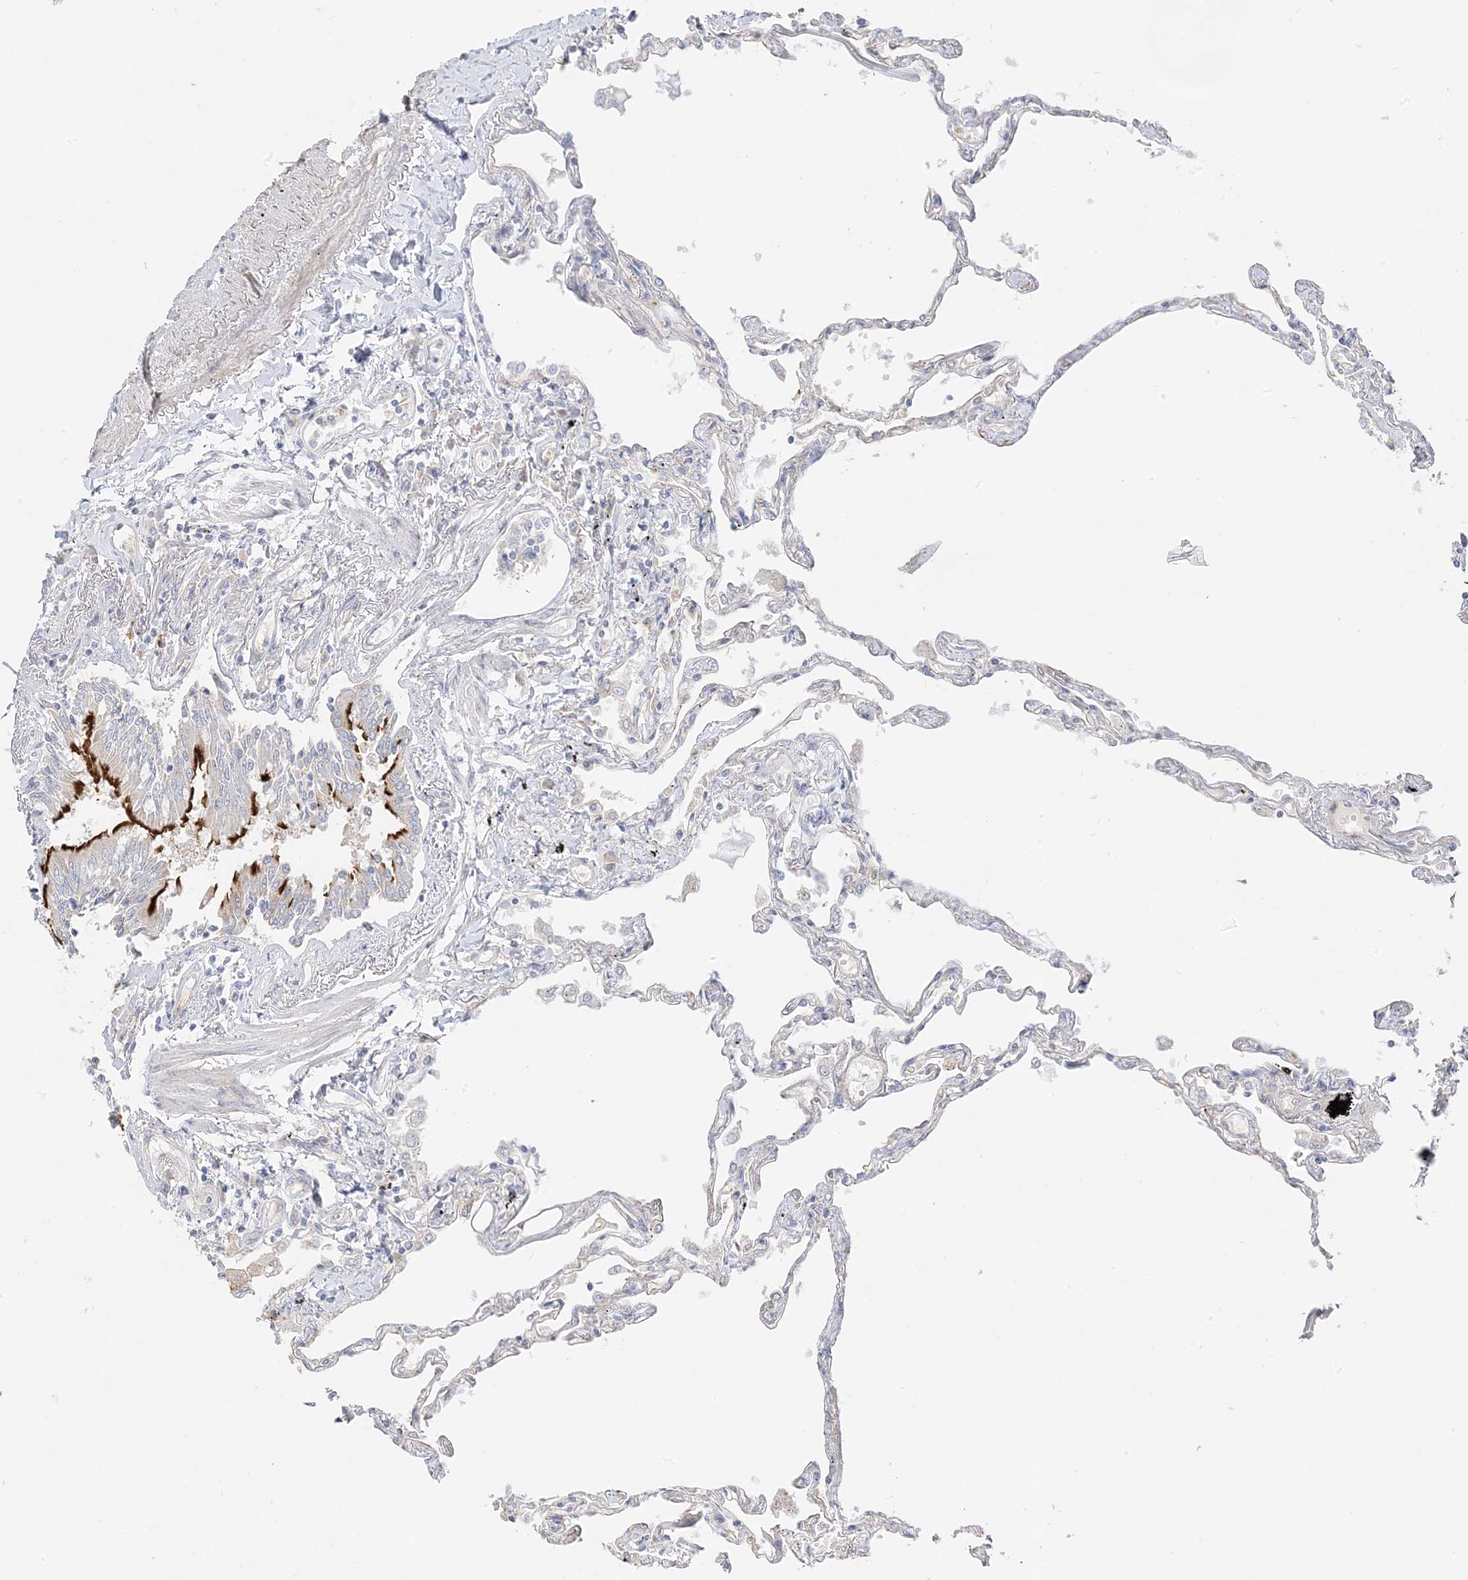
{"staining": {"intensity": "negative", "quantity": "none", "location": "none"}, "tissue": "lung", "cell_type": "Alveolar cells", "image_type": "normal", "snomed": [{"axis": "morphology", "description": "Normal tissue, NOS"}, {"axis": "topography", "description": "Lung"}], "caption": "Lung was stained to show a protein in brown. There is no significant expression in alveolar cells. (Stains: DAB immunohistochemistry with hematoxylin counter stain, Microscopy: brightfield microscopy at high magnification).", "gene": "TRANK1", "patient": {"sex": "female", "age": 67}}